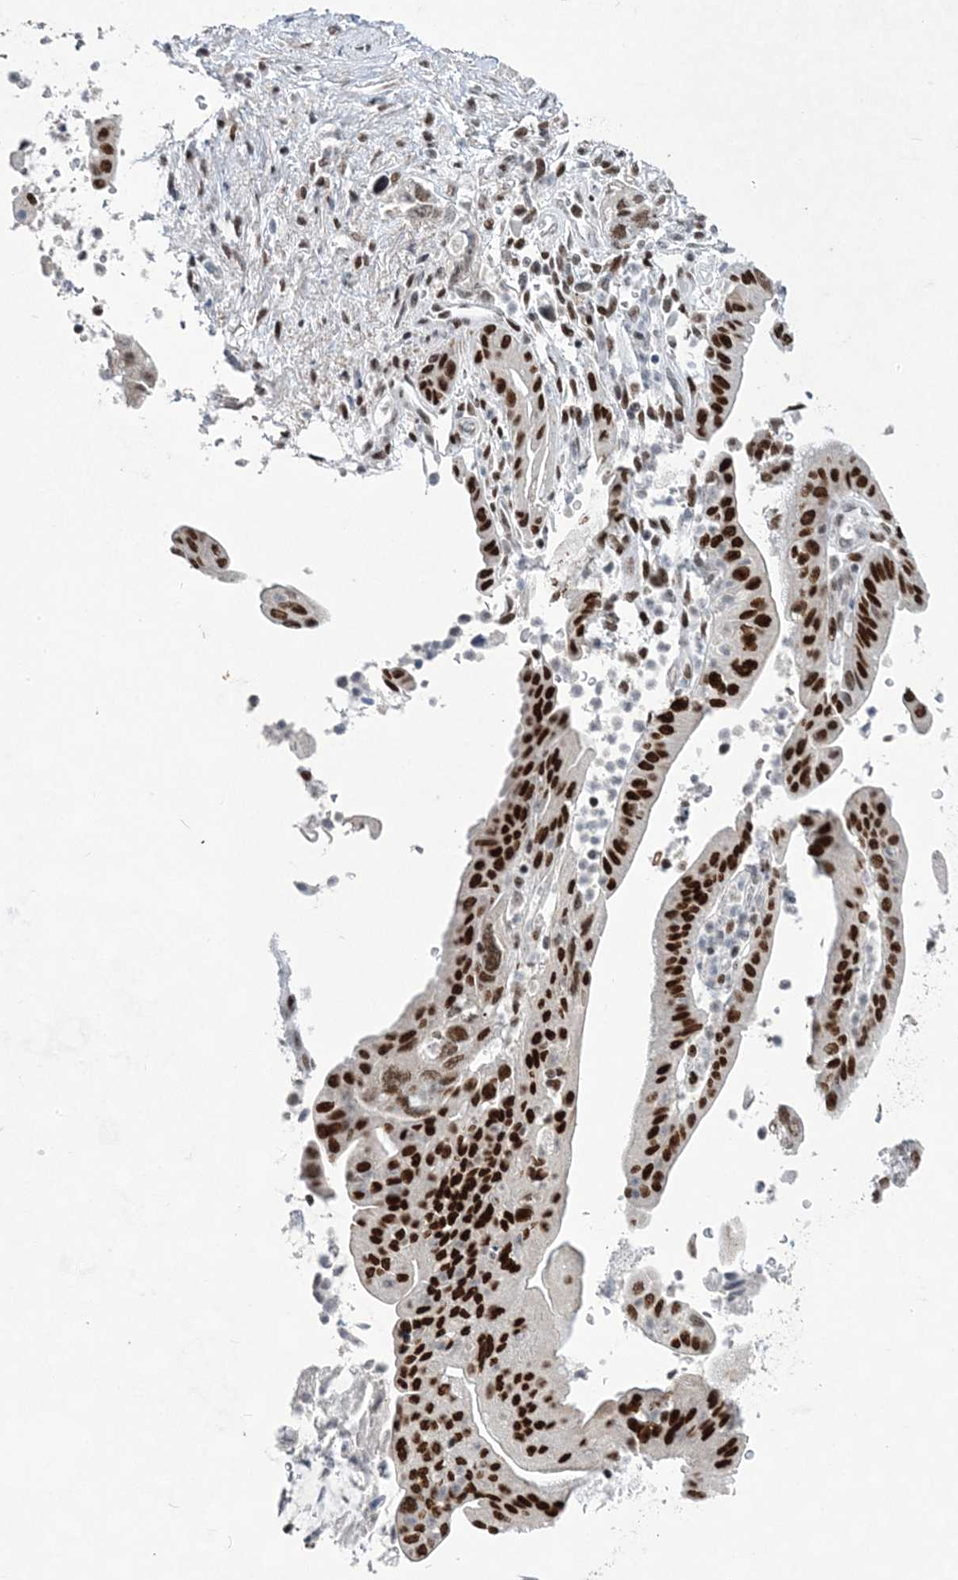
{"staining": {"intensity": "strong", "quantity": "25%-75%", "location": "nuclear"}, "tissue": "pancreatic cancer", "cell_type": "Tumor cells", "image_type": "cancer", "snomed": [{"axis": "morphology", "description": "Adenocarcinoma, NOS"}, {"axis": "topography", "description": "Pancreas"}], "caption": "Strong nuclear protein staining is identified in approximately 25%-75% of tumor cells in pancreatic adenocarcinoma.", "gene": "ZBTB7A", "patient": {"sex": "female", "age": 73}}